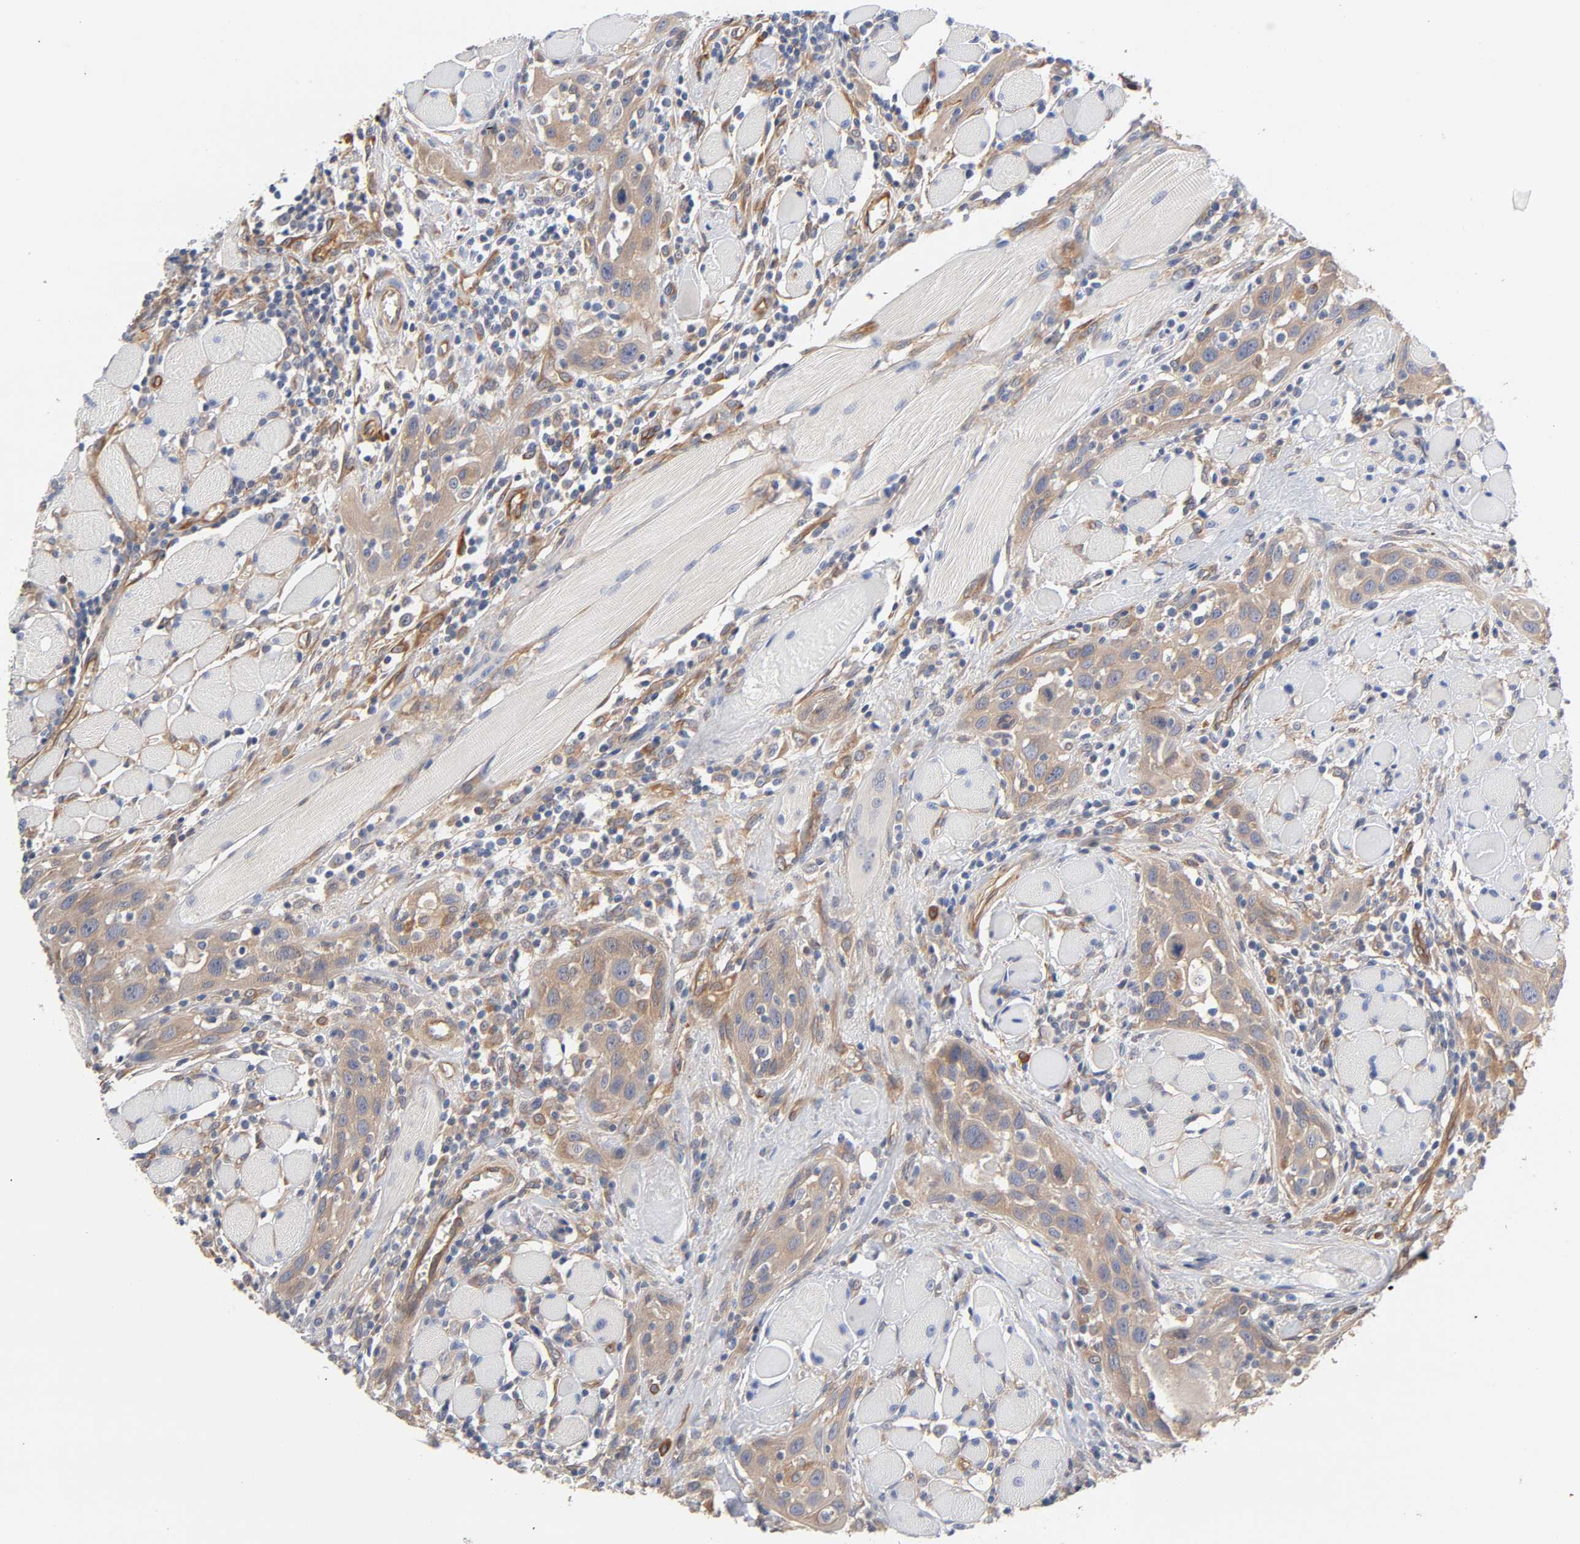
{"staining": {"intensity": "weak", "quantity": ">75%", "location": "cytoplasmic/membranous"}, "tissue": "head and neck cancer", "cell_type": "Tumor cells", "image_type": "cancer", "snomed": [{"axis": "morphology", "description": "Squamous cell carcinoma, NOS"}, {"axis": "topography", "description": "Oral tissue"}, {"axis": "topography", "description": "Head-Neck"}], "caption": "DAB immunohistochemical staining of human squamous cell carcinoma (head and neck) shows weak cytoplasmic/membranous protein expression in about >75% of tumor cells.", "gene": "RAB13", "patient": {"sex": "female", "age": 50}}